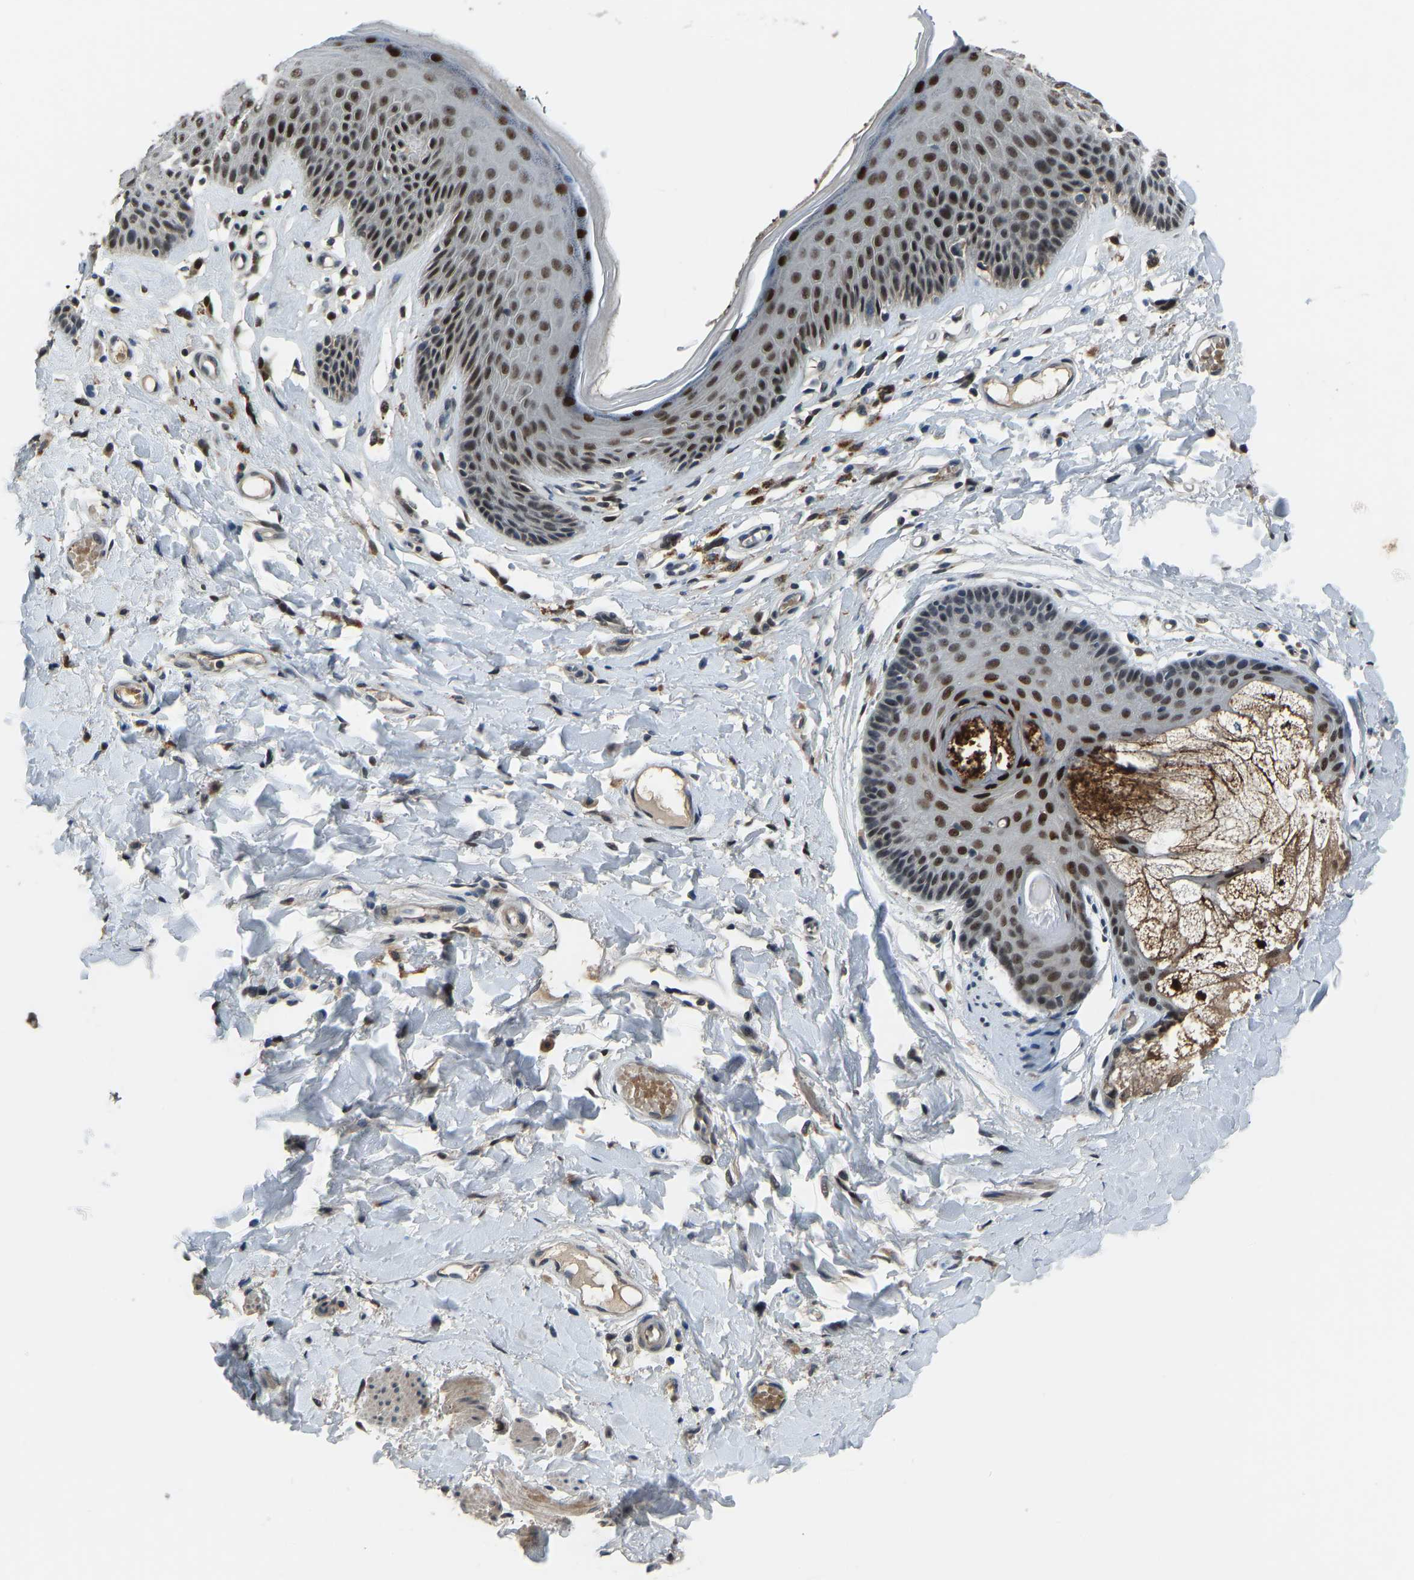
{"staining": {"intensity": "moderate", "quantity": ">75%", "location": "nuclear"}, "tissue": "skin", "cell_type": "Epidermal cells", "image_type": "normal", "snomed": [{"axis": "morphology", "description": "Normal tissue, NOS"}, {"axis": "topography", "description": "Vulva"}], "caption": "A high-resolution histopathology image shows IHC staining of unremarkable skin, which reveals moderate nuclear staining in about >75% of epidermal cells.", "gene": "FOS", "patient": {"sex": "female", "age": 73}}